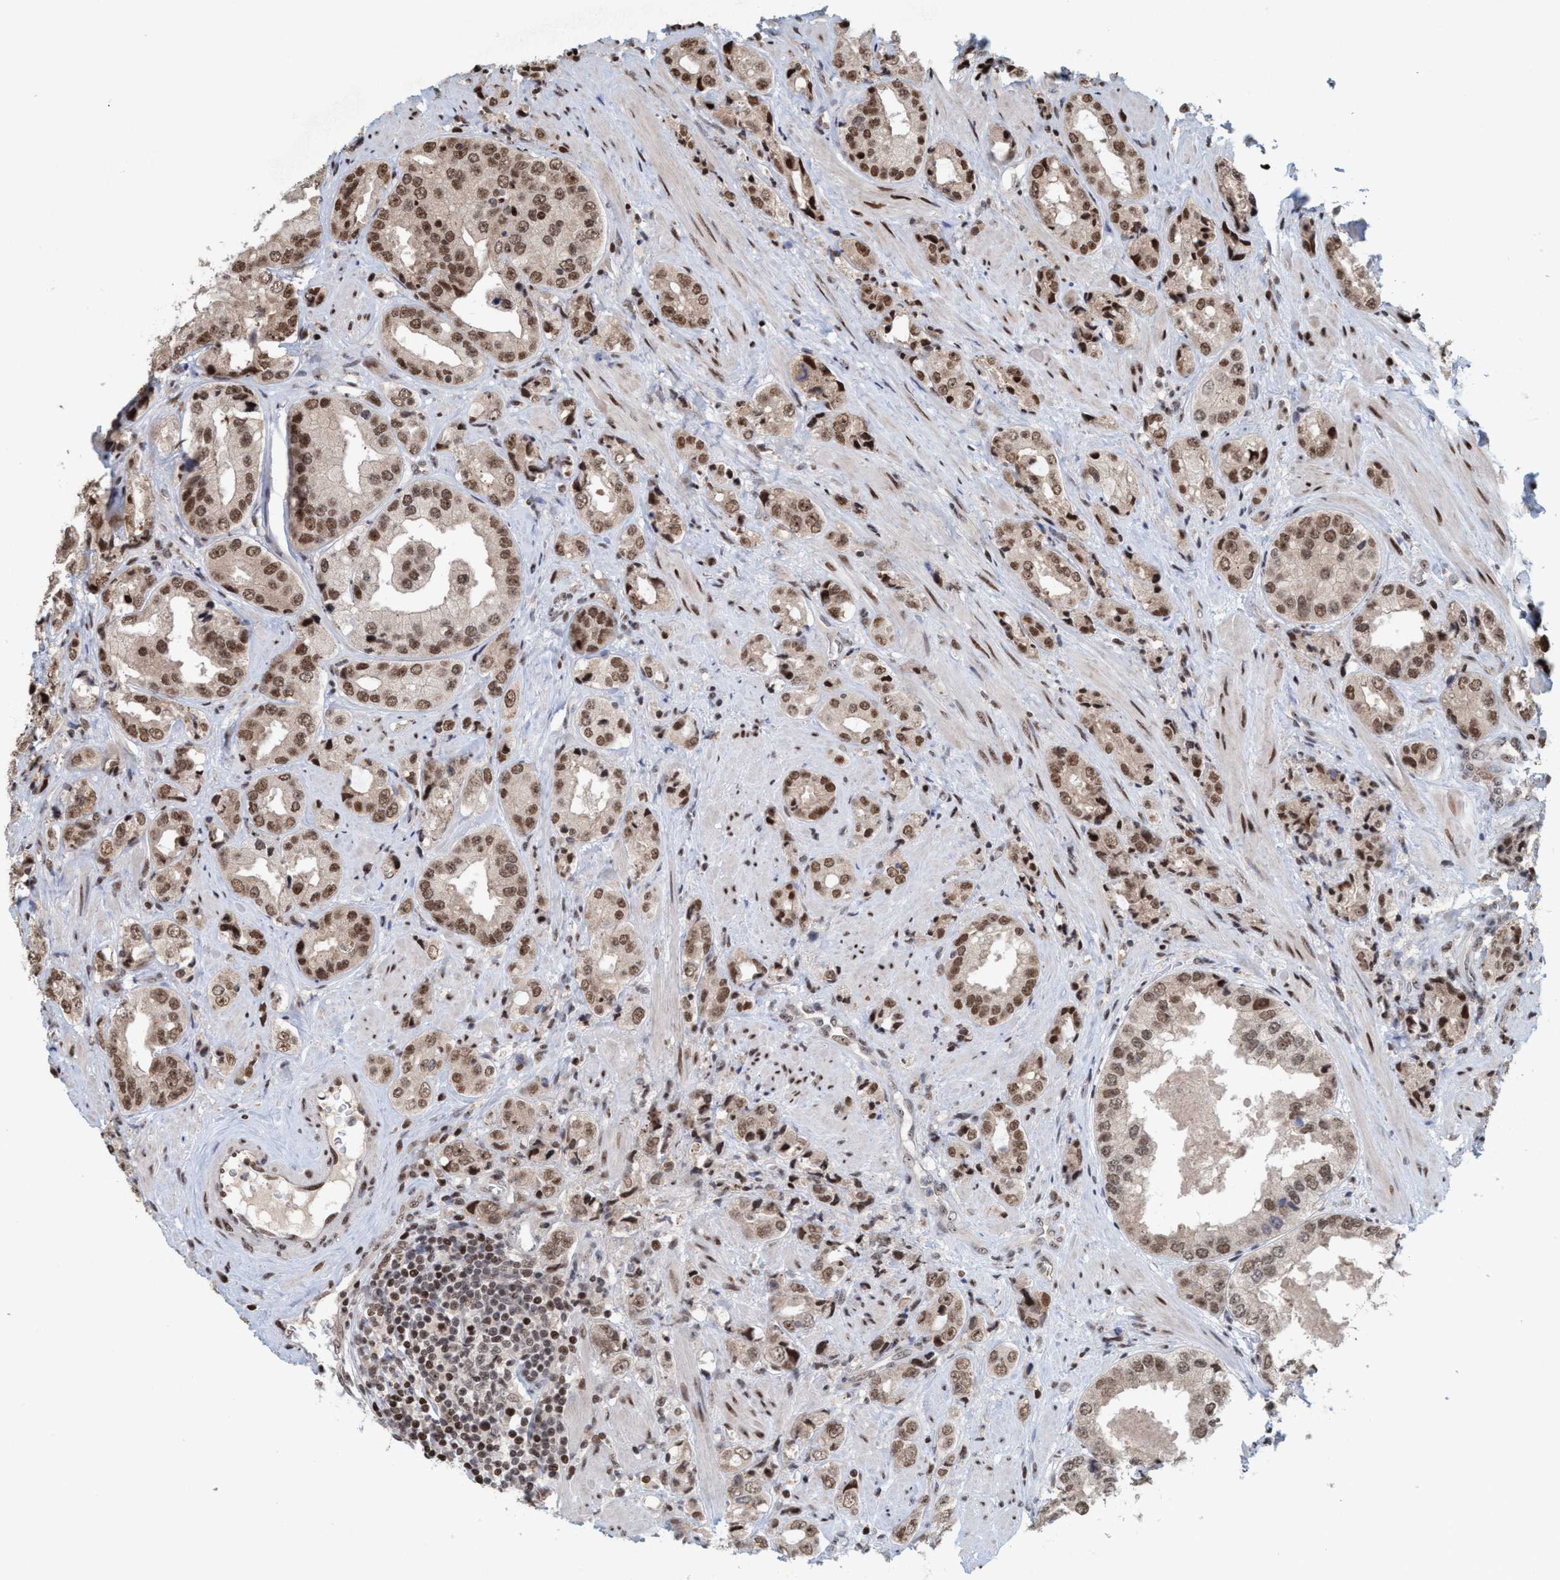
{"staining": {"intensity": "moderate", "quantity": ">75%", "location": "nuclear"}, "tissue": "prostate cancer", "cell_type": "Tumor cells", "image_type": "cancer", "snomed": [{"axis": "morphology", "description": "Adenocarcinoma, High grade"}, {"axis": "topography", "description": "Prostate"}], "caption": "Immunohistochemistry staining of prostate cancer, which exhibits medium levels of moderate nuclear staining in about >75% of tumor cells indicating moderate nuclear protein expression. The staining was performed using DAB (3,3'-diaminobenzidine) (brown) for protein detection and nuclei were counterstained in hematoxylin (blue).", "gene": "SMCR8", "patient": {"sex": "male", "age": 61}}